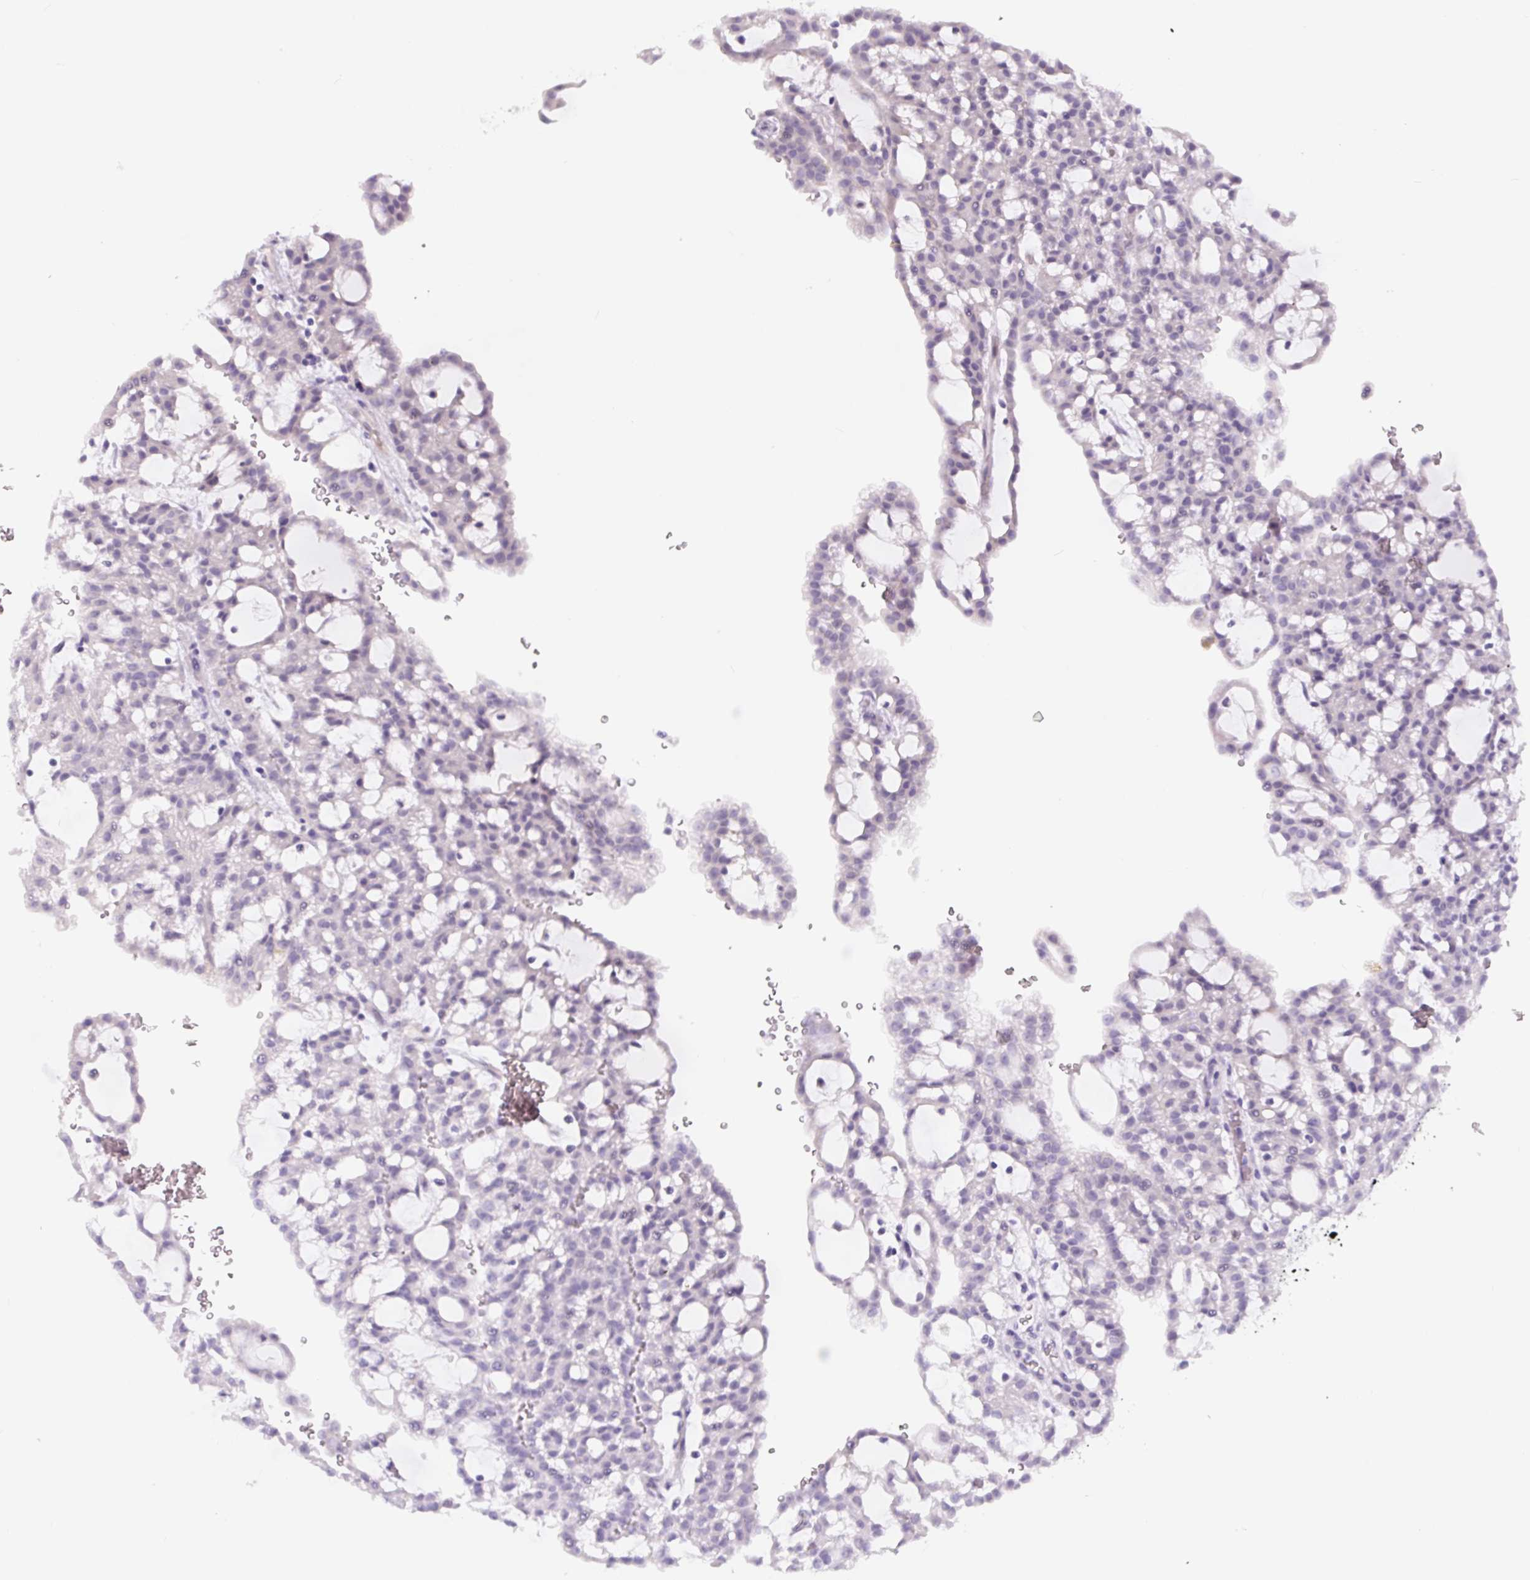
{"staining": {"intensity": "negative", "quantity": "none", "location": "none"}, "tissue": "renal cancer", "cell_type": "Tumor cells", "image_type": "cancer", "snomed": [{"axis": "morphology", "description": "Adenocarcinoma, NOS"}, {"axis": "topography", "description": "Kidney"}], "caption": "Tumor cells are negative for protein expression in human renal adenocarcinoma.", "gene": "CCL25", "patient": {"sex": "male", "age": 63}}